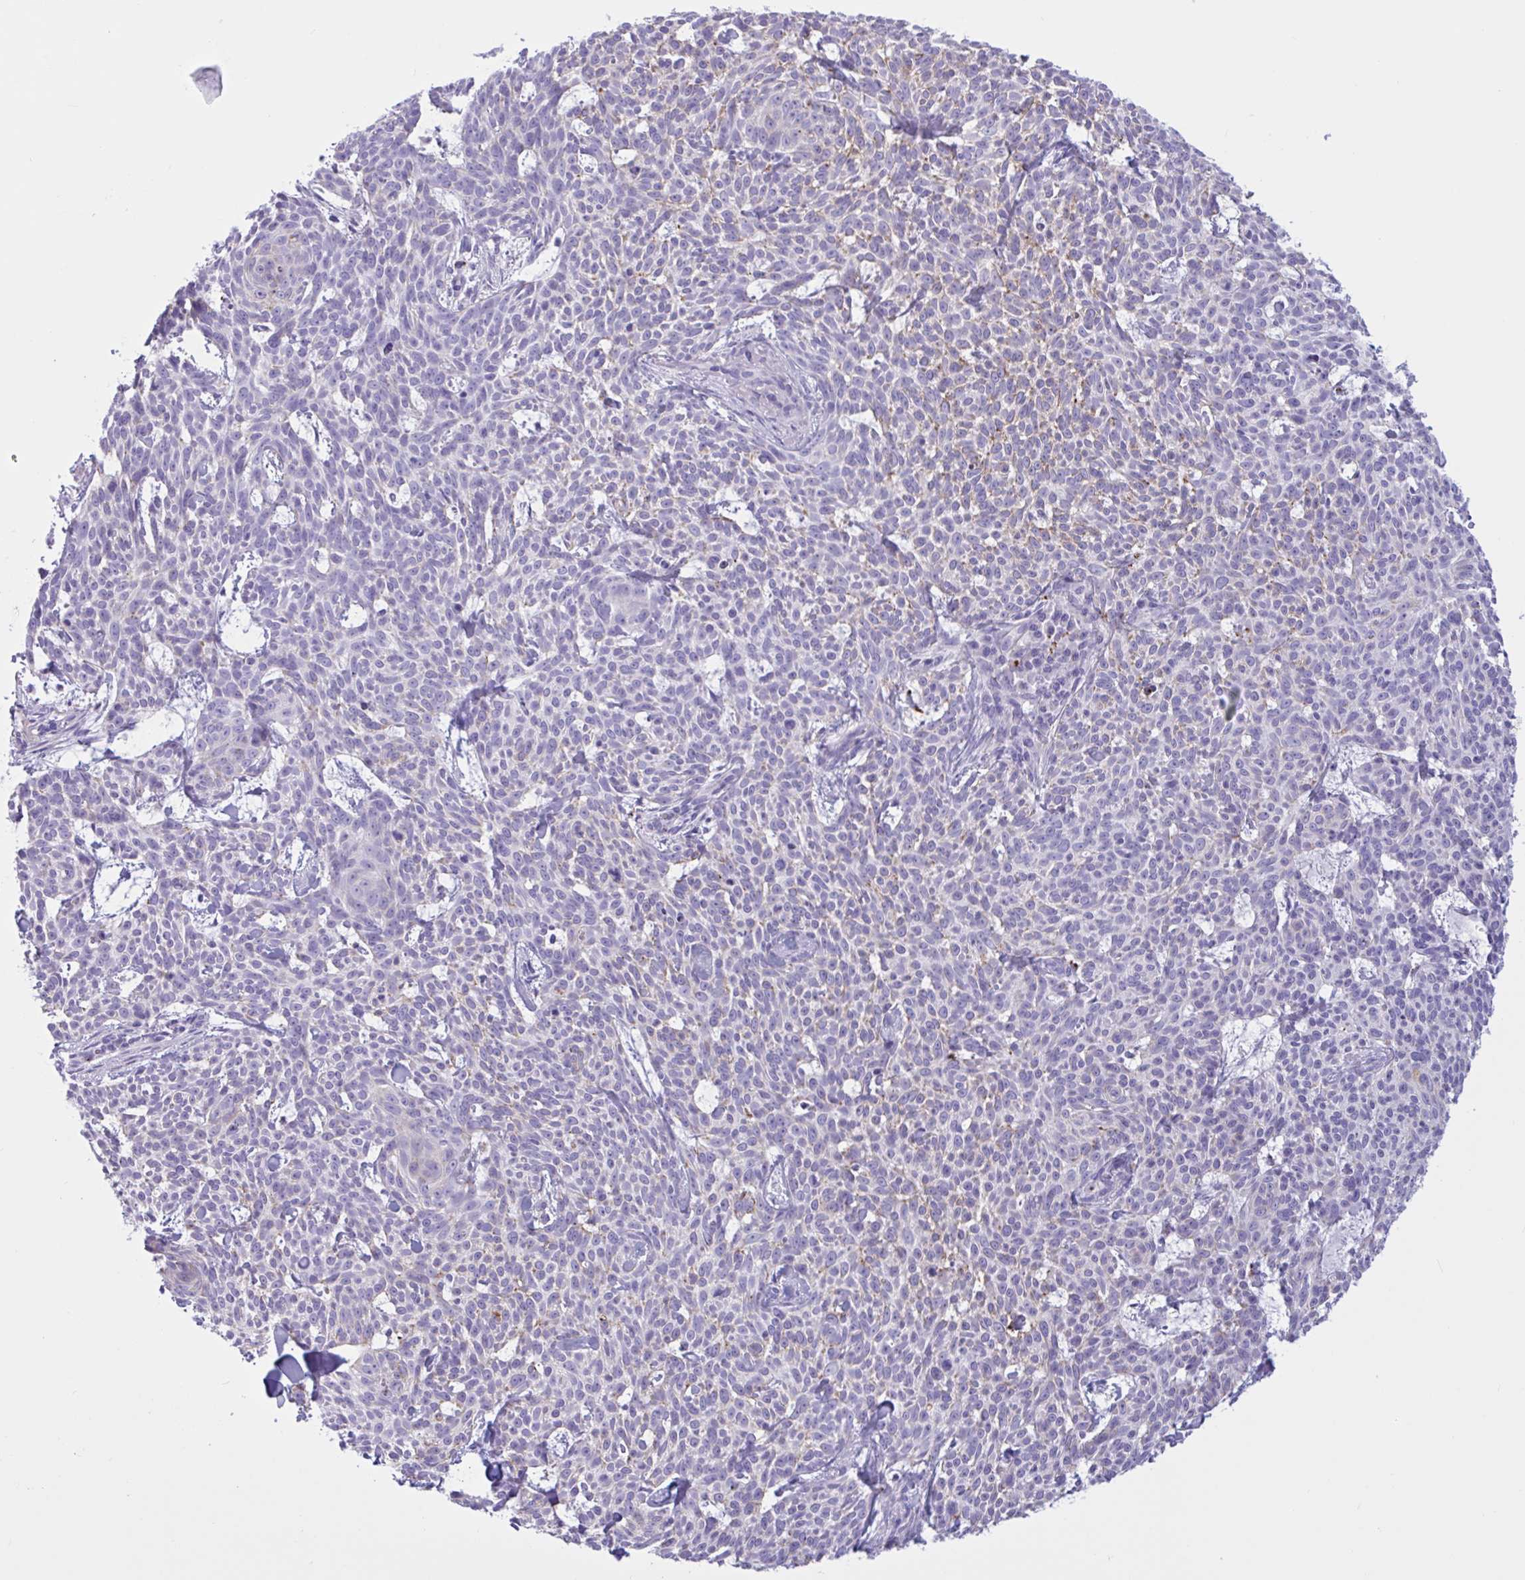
{"staining": {"intensity": "negative", "quantity": "none", "location": "none"}, "tissue": "skin cancer", "cell_type": "Tumor cells", "image_type": "cancer", "snomed": [{"axis": "morphology", "description": "Basal cell carcinoma"}, {"axis": "topography", "description": "Skin"}], "caption": "The photomicrograph exhibits no significant staining in tumor cells of basal cell carcinoma (skin).", "gene": "XCL1", "patient": {"sex": "female", "age": 93}}